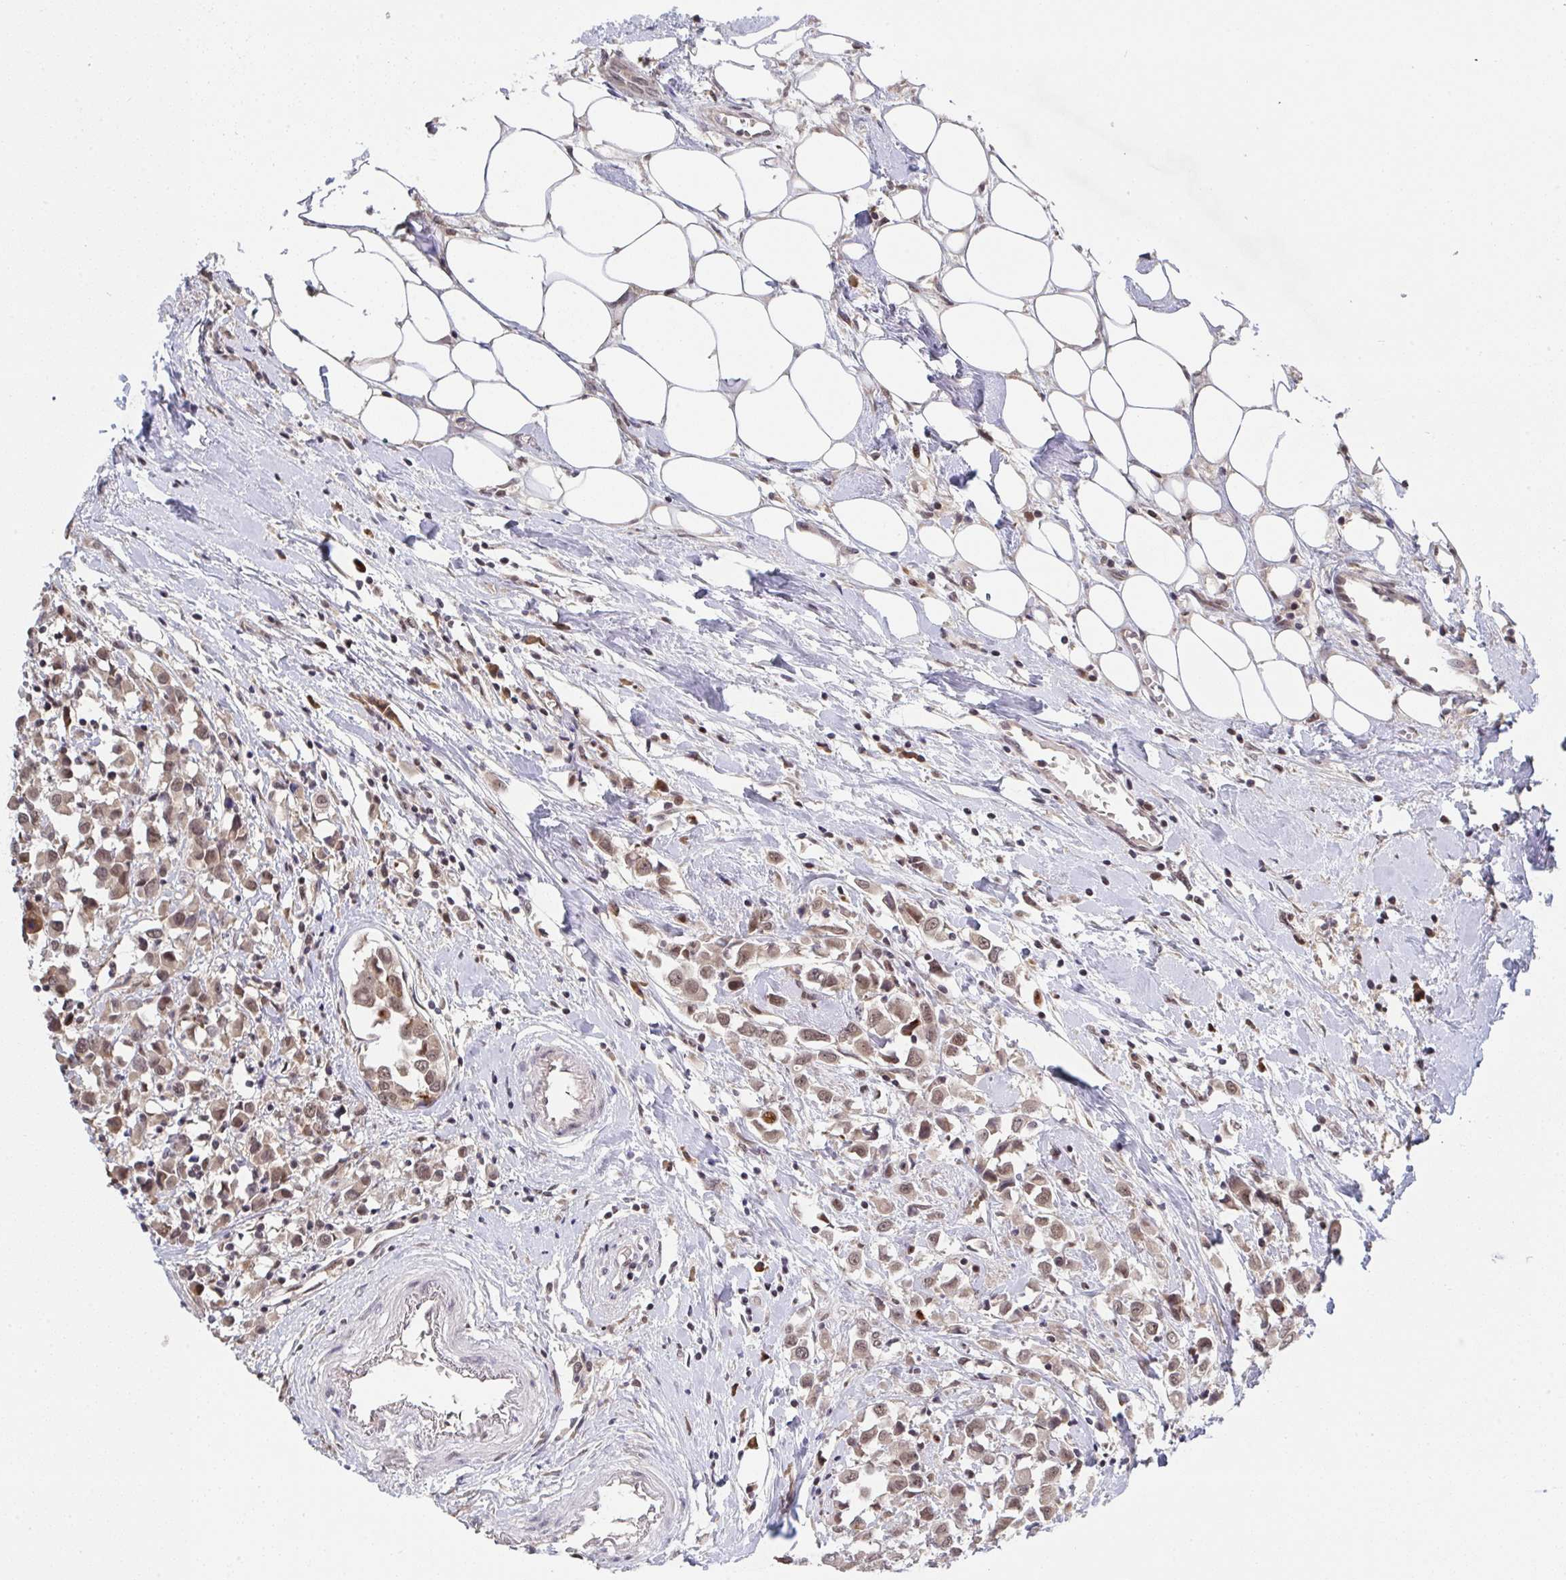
{"staining": {"intensity": "moderate", "quantity": ">75%", "location": "nuclear"}, "tissue": "breast cancer", "cell_type": "Tumor cells", "image_type": "cancer", "snomed": [{"axis": "morphology", "description": "Duct carcinoma"}, {"axis": "topography", "description": "Breast"}], "caption": "Approximately >75% of tumor cells in human breast infiltrating ductal carcinoma reveal moderate nuclear protein positivity as visualized by brown immunohistochemical staining.", "gene": "JMJD1C", "patient": {"sex": "female", "age": 61}}